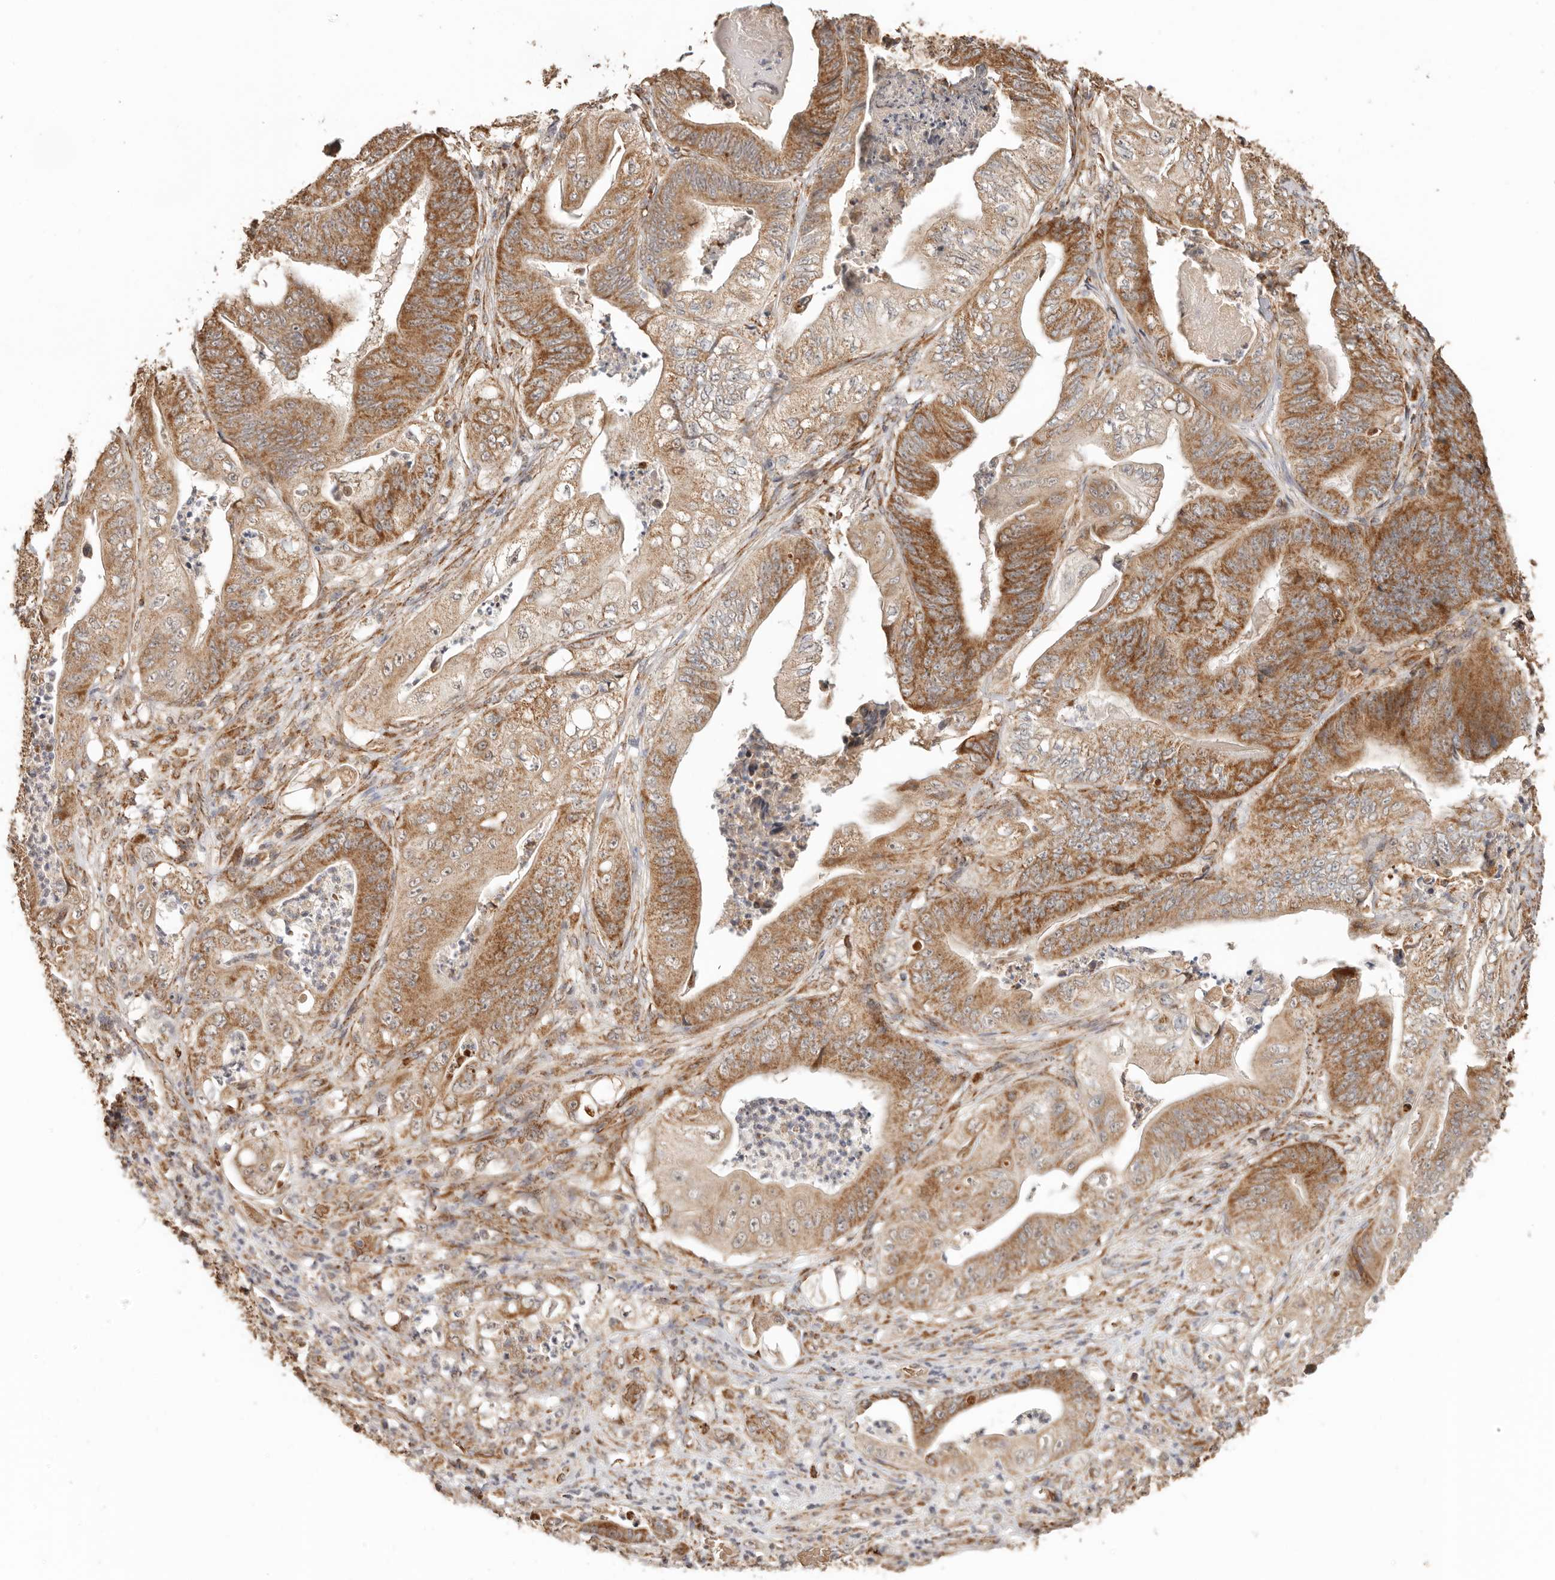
{"staining": {"intensity": "moderate", "quantity": ">75%", "location": "cytoplasmic/membranous"}, "tissue": "stomach cancer", "cell_type": "Tumor cells", "image_type": "cancer", "snomed": [{"axis": "morphology", "description": "Adenocarcinoma, NOS"}, {"axis": "topography", "description": "Stomach"}], "caption": "Stomach cancer (adenocarcinoma) stained with a protein marker demonstrates moderate staining in tumor cells.", "gene": "NDUFB11", "patient": {"sex": "female", "age": 73}}